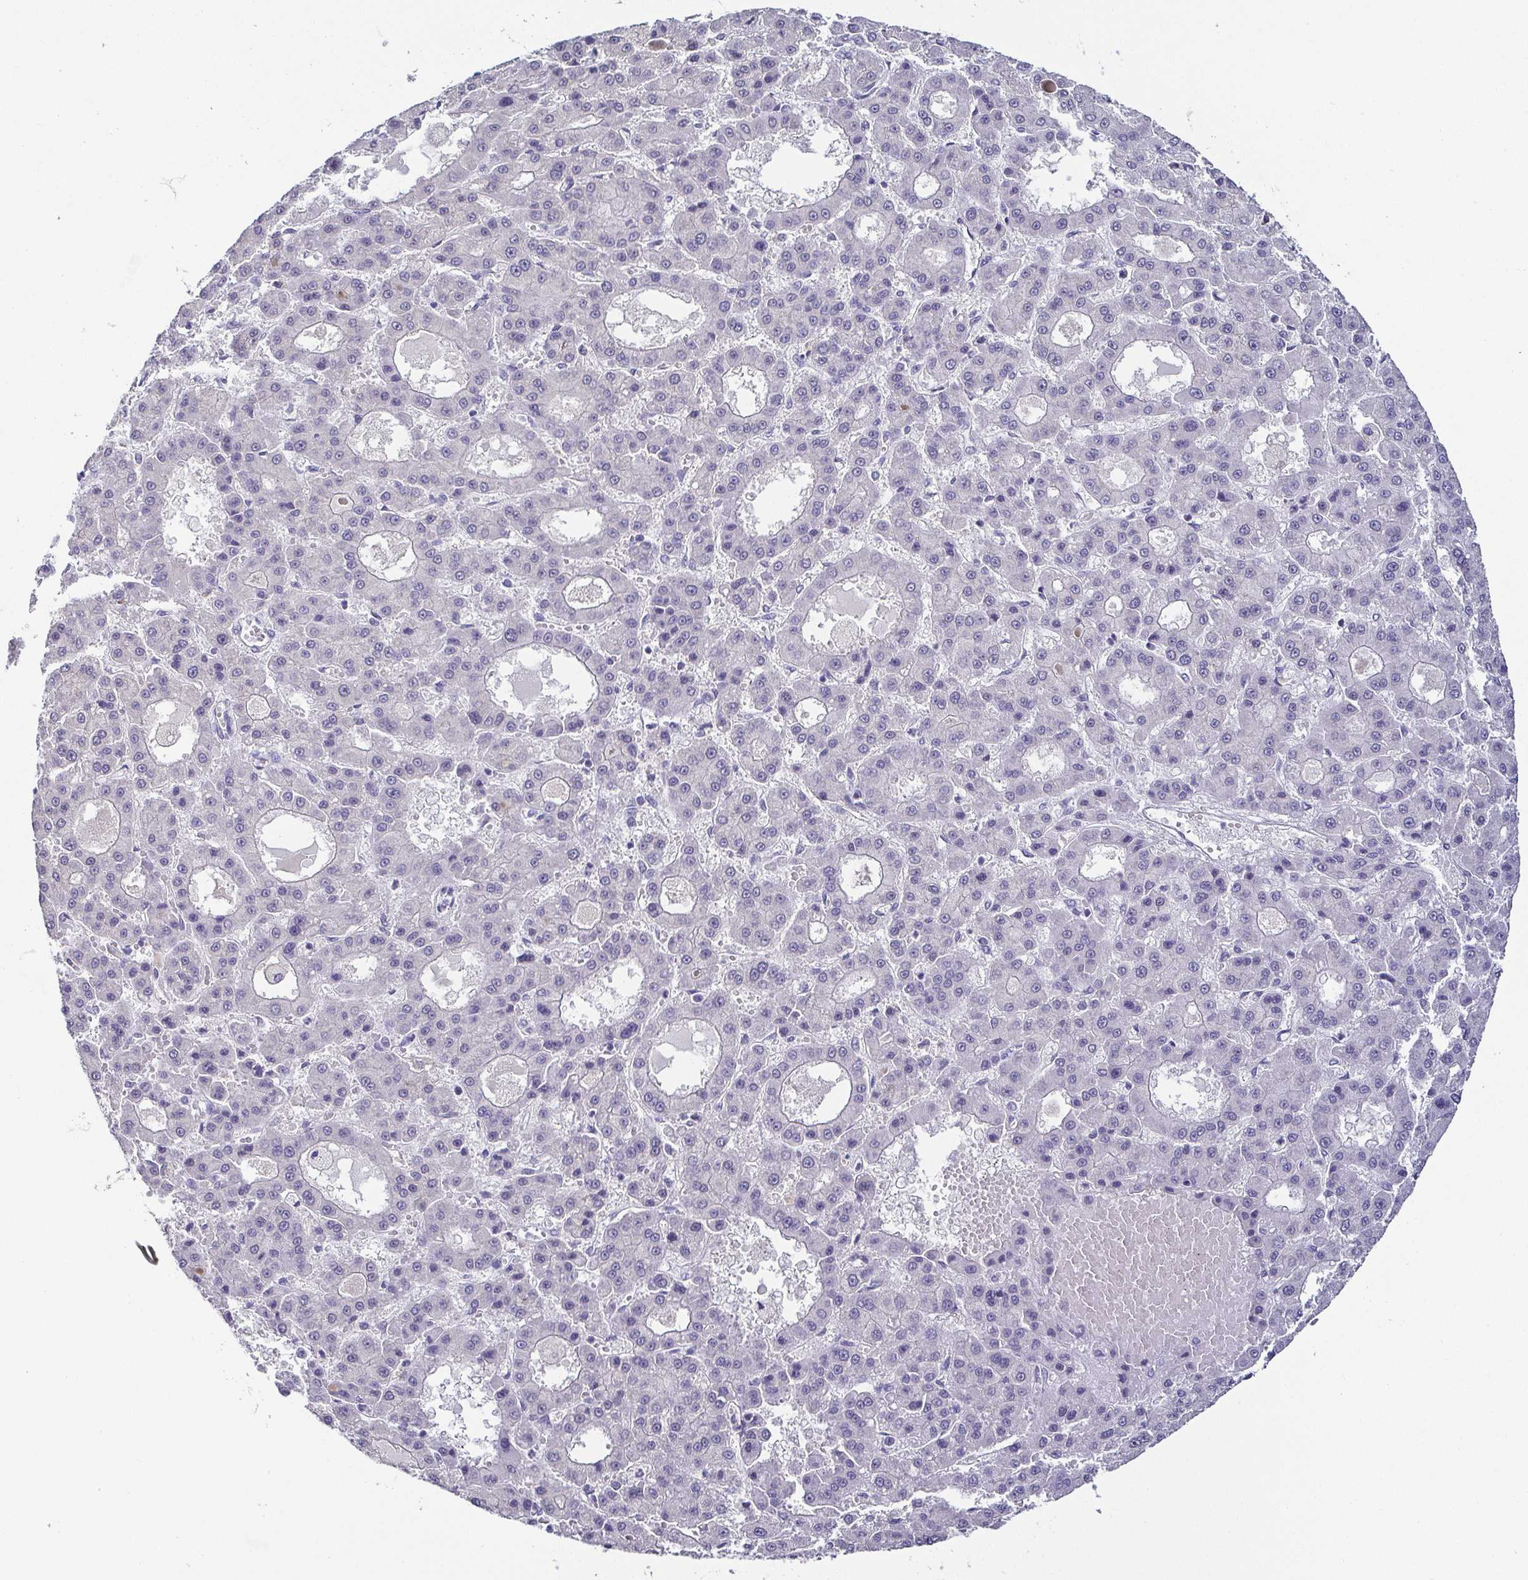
{"staining": {"intensity": "negative", "quantity": "none", "location": "none"}, "tissue": "liver cancer", "cell_type": "Tumor cells", "image_type": "cancer", "snomed": [{"axis": "morphology", "description": "Carcinoma, Hepatocellular, NOS"}, {"axis": "topography", "description": "Liver"}], "caption": "Immunohistochemistry image of human liver cancer stained for a protein (brown), which displays no staining in tumor cells. Nuclei are stained in blue.", "gene": "RNASE7", "patient": {"sex": "male", "age": 70}}